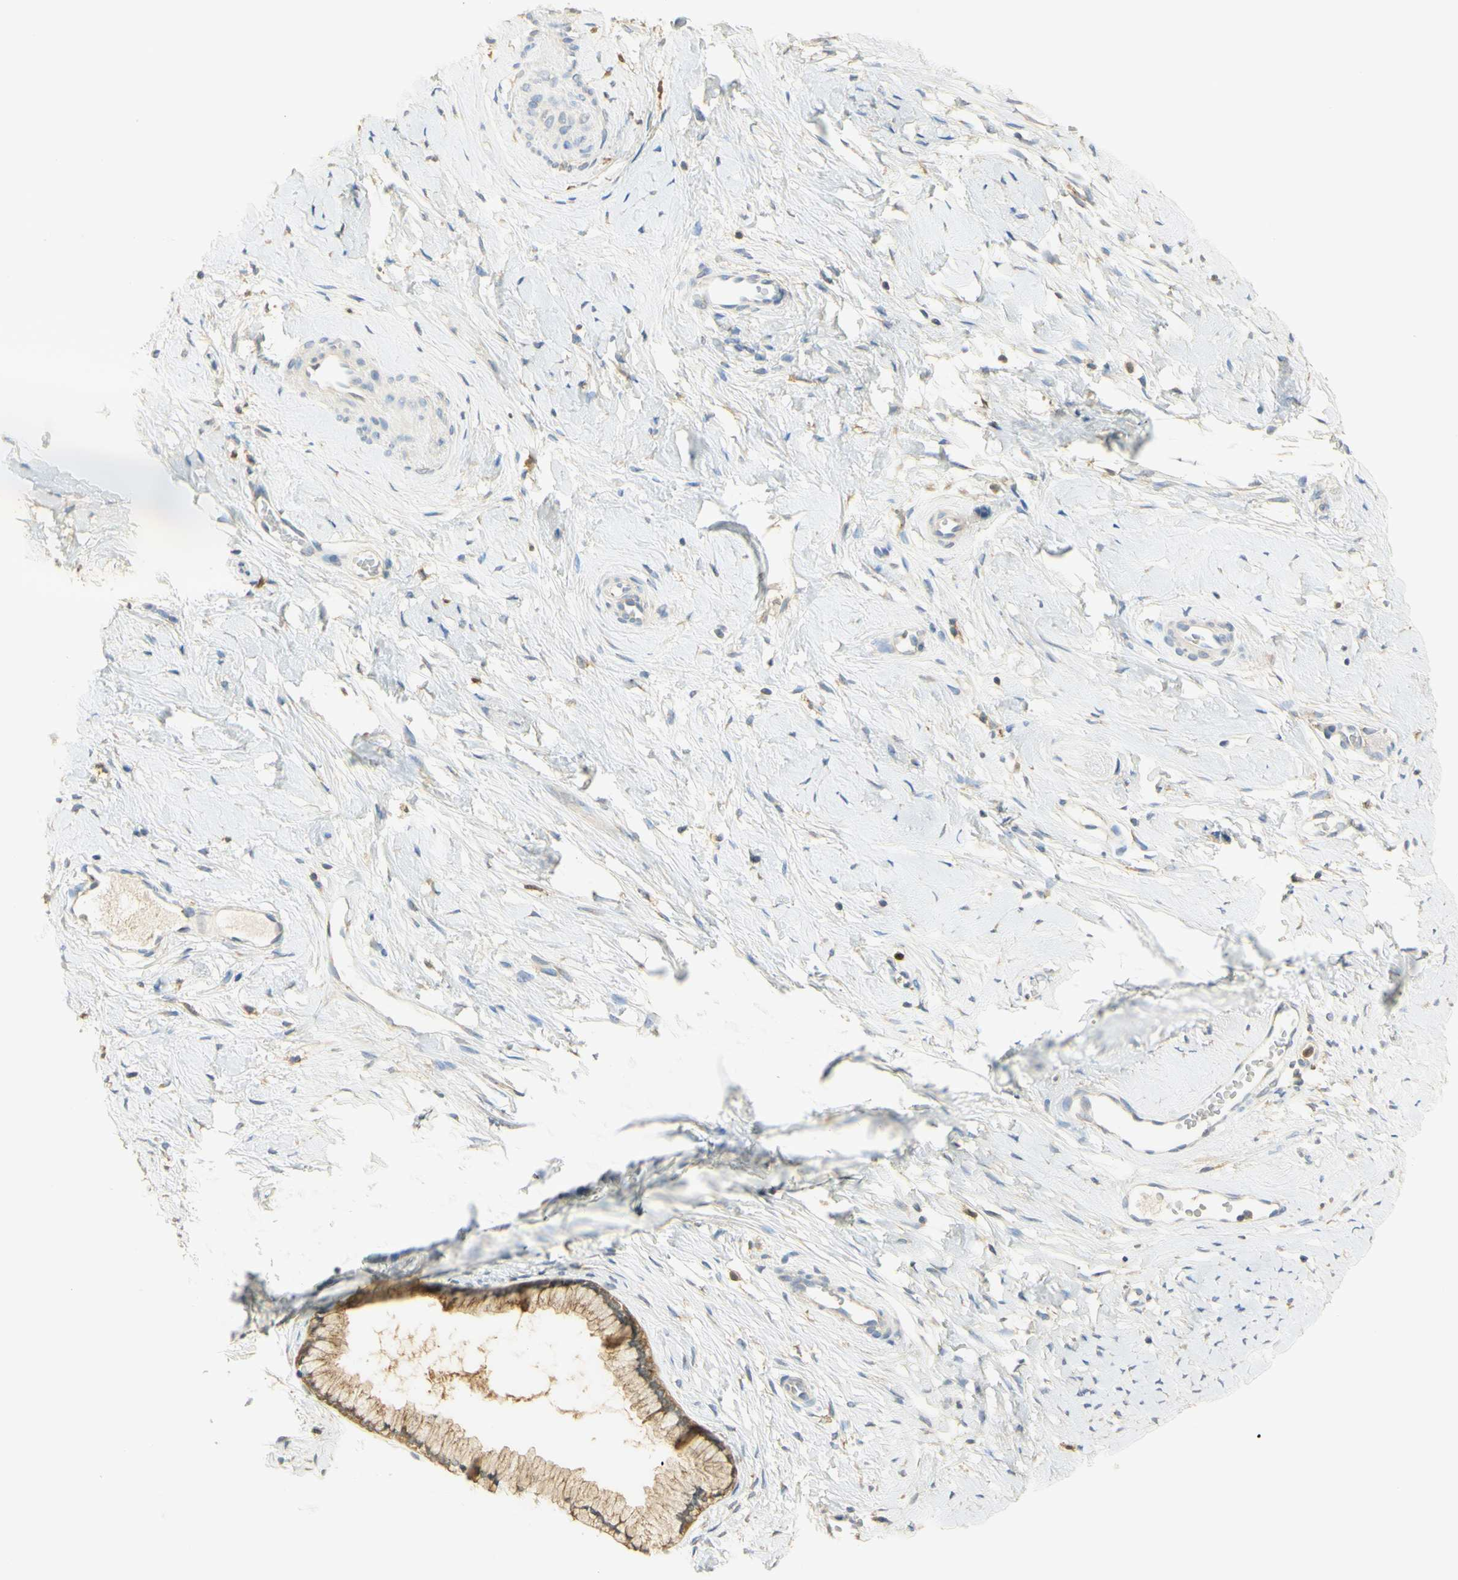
{"staining": {"intensity": "moderate", "quantity": ">75%", "location": "cytoplasmic/membranous"}, "tissue": "cervix", "cell_type": "Glandular cells", "image_type": "normal", "snomed": [{"axis": "morphology", "description": "Normal tissue, NOS"}, {"axis": "topography", "description": "Cervix"}], "caption": "DAB immunohistochemical staining of benign human cervix shows moderate cytoplasmic/membranous protein expression in approximately >75% of glandular cells. The staining was performed using DAB (3,3'-diaminobenzidine) to visualize the protein expression in brown, while the nuclei were stained in blue with hematoxylin (Magnification: 20x).", "gene": "PAK1", "patient": {"sex": "female", "age": 65}}